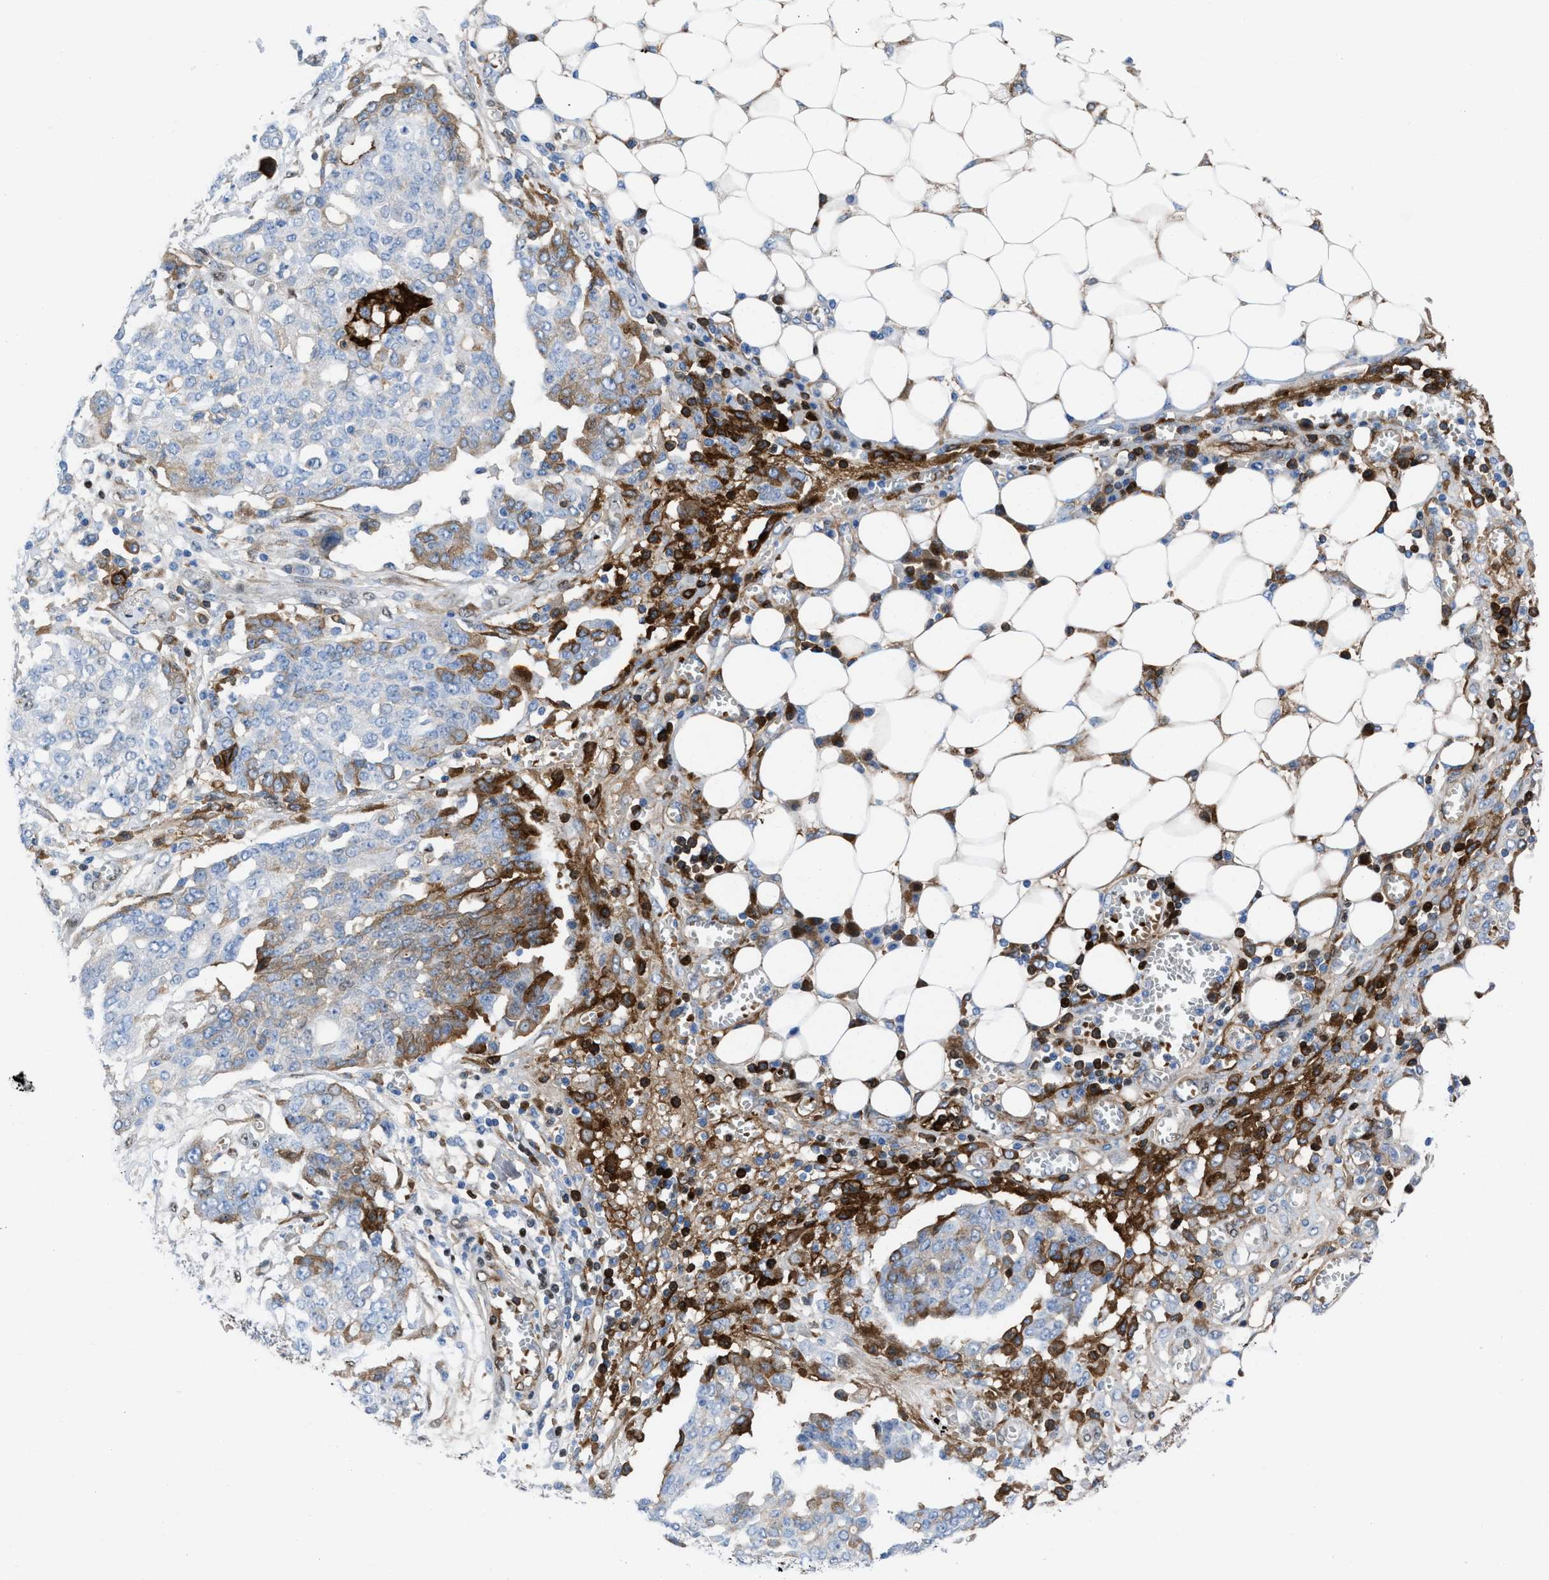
{"staining": {"intensity": "moderate", "quantity": "<25%", "location": "cytoplasmic/membranous"}, "tissue": "ovarian cancer", "cell_type": "Tumor cells", "image_type": "cancer", "snomed": [{"axis": "morphology", "description": "Cystadenocarcinoma, serous, NOS"}, {"axis": "topography", "description": "Soft tissue"}, {"axis": "topography", "description": "Ovary"}], "caption": "Serous cystadenocarcinoma (ovarian) stained for a protein (brown) displays moderate cytoplasmic/membranous positive positivity in about <25% of tumor cells.", "gene": "LEF1", "patient": {"sex": "female", "age": 57}}